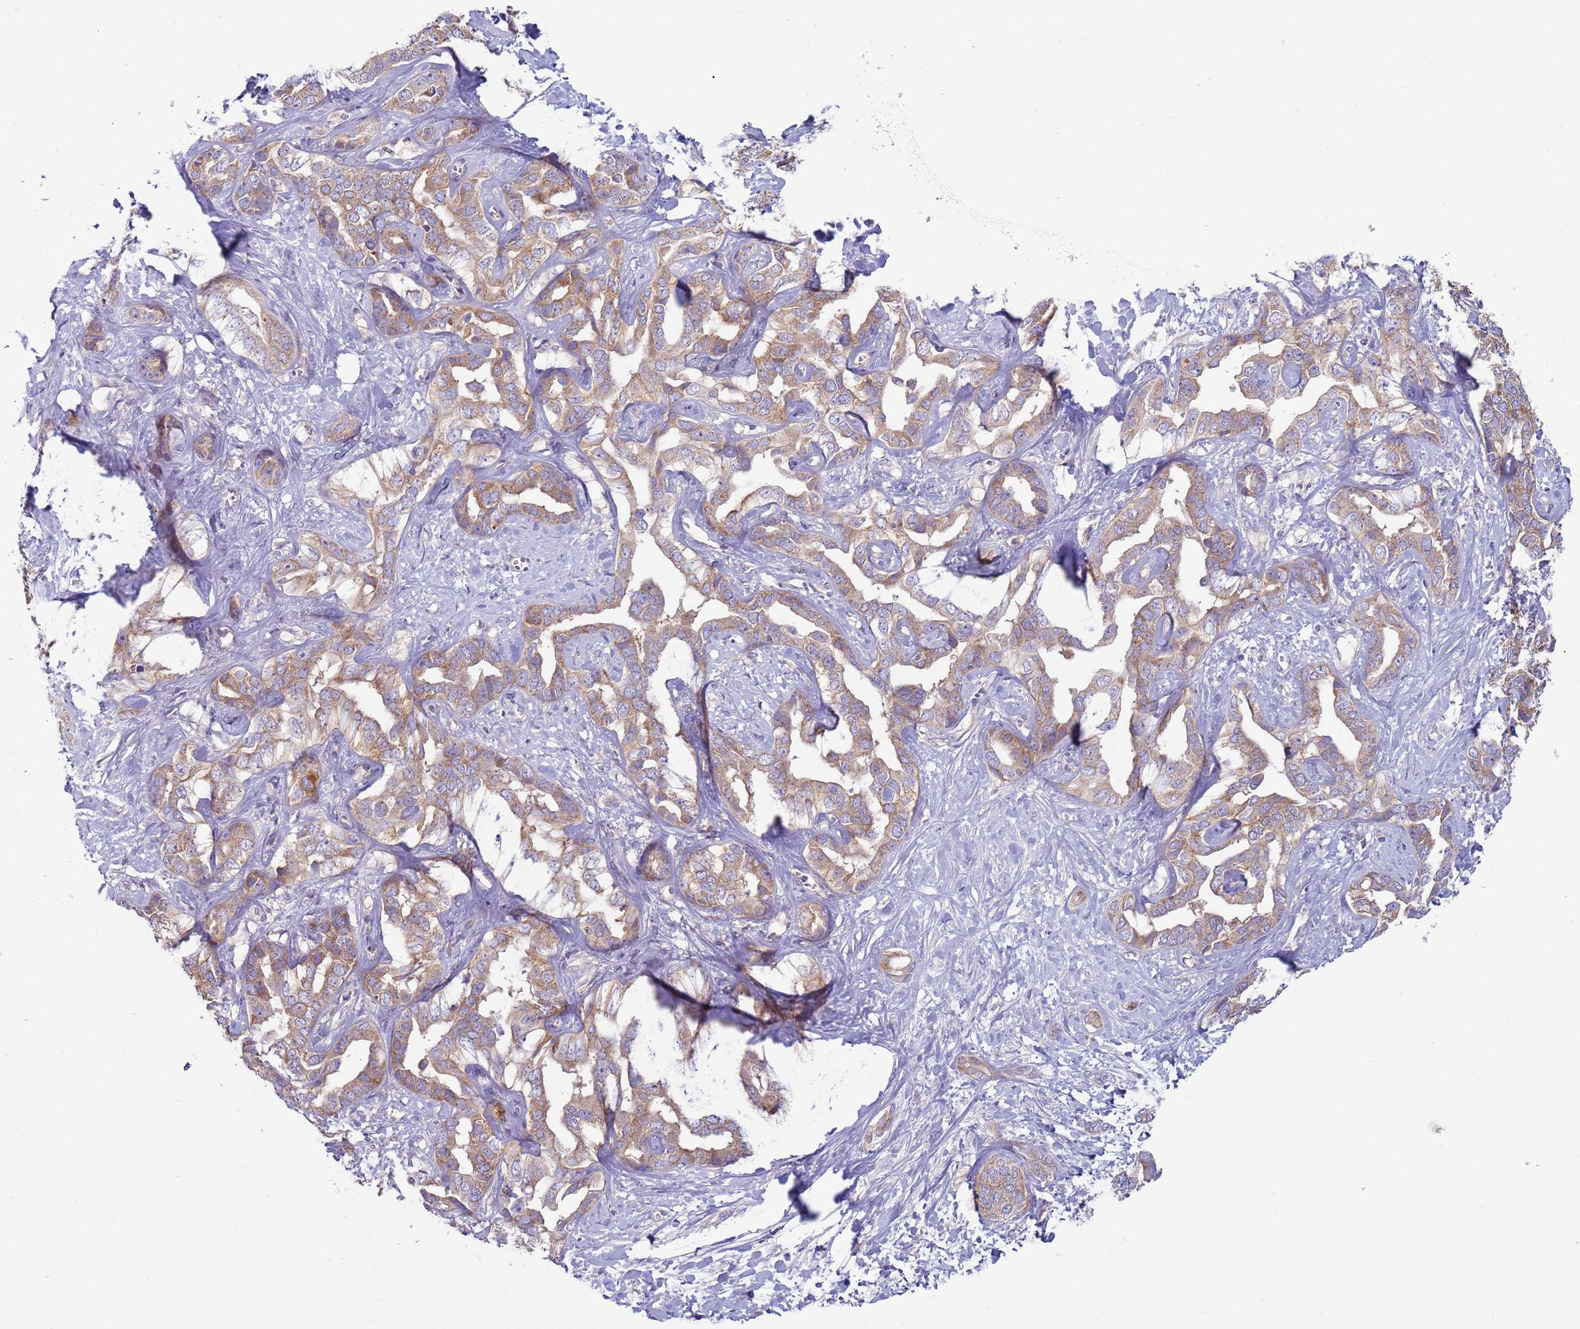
{"staining": {"intensity": "moderate", "quantity": "25%-75%", "location": "cytoplasmic/membranous"}, "tissue": "liver cancer", "cell_type": "Tumor cells", "image_type": "cancer", "snomed": [{"axis": "morphology", "description": "Cholangiocarcinoma"}, {"axis": "topography", "description": "Liver"}], "caption": "Approximately 25%-75% of tumor cells in liver cancer show moderate cytoplasmic/membranous protein positivity as visualized by brown immunohistochemical staining.", "gene": "UQCRQ", "patient": {"sex": "male", "age": 59}}